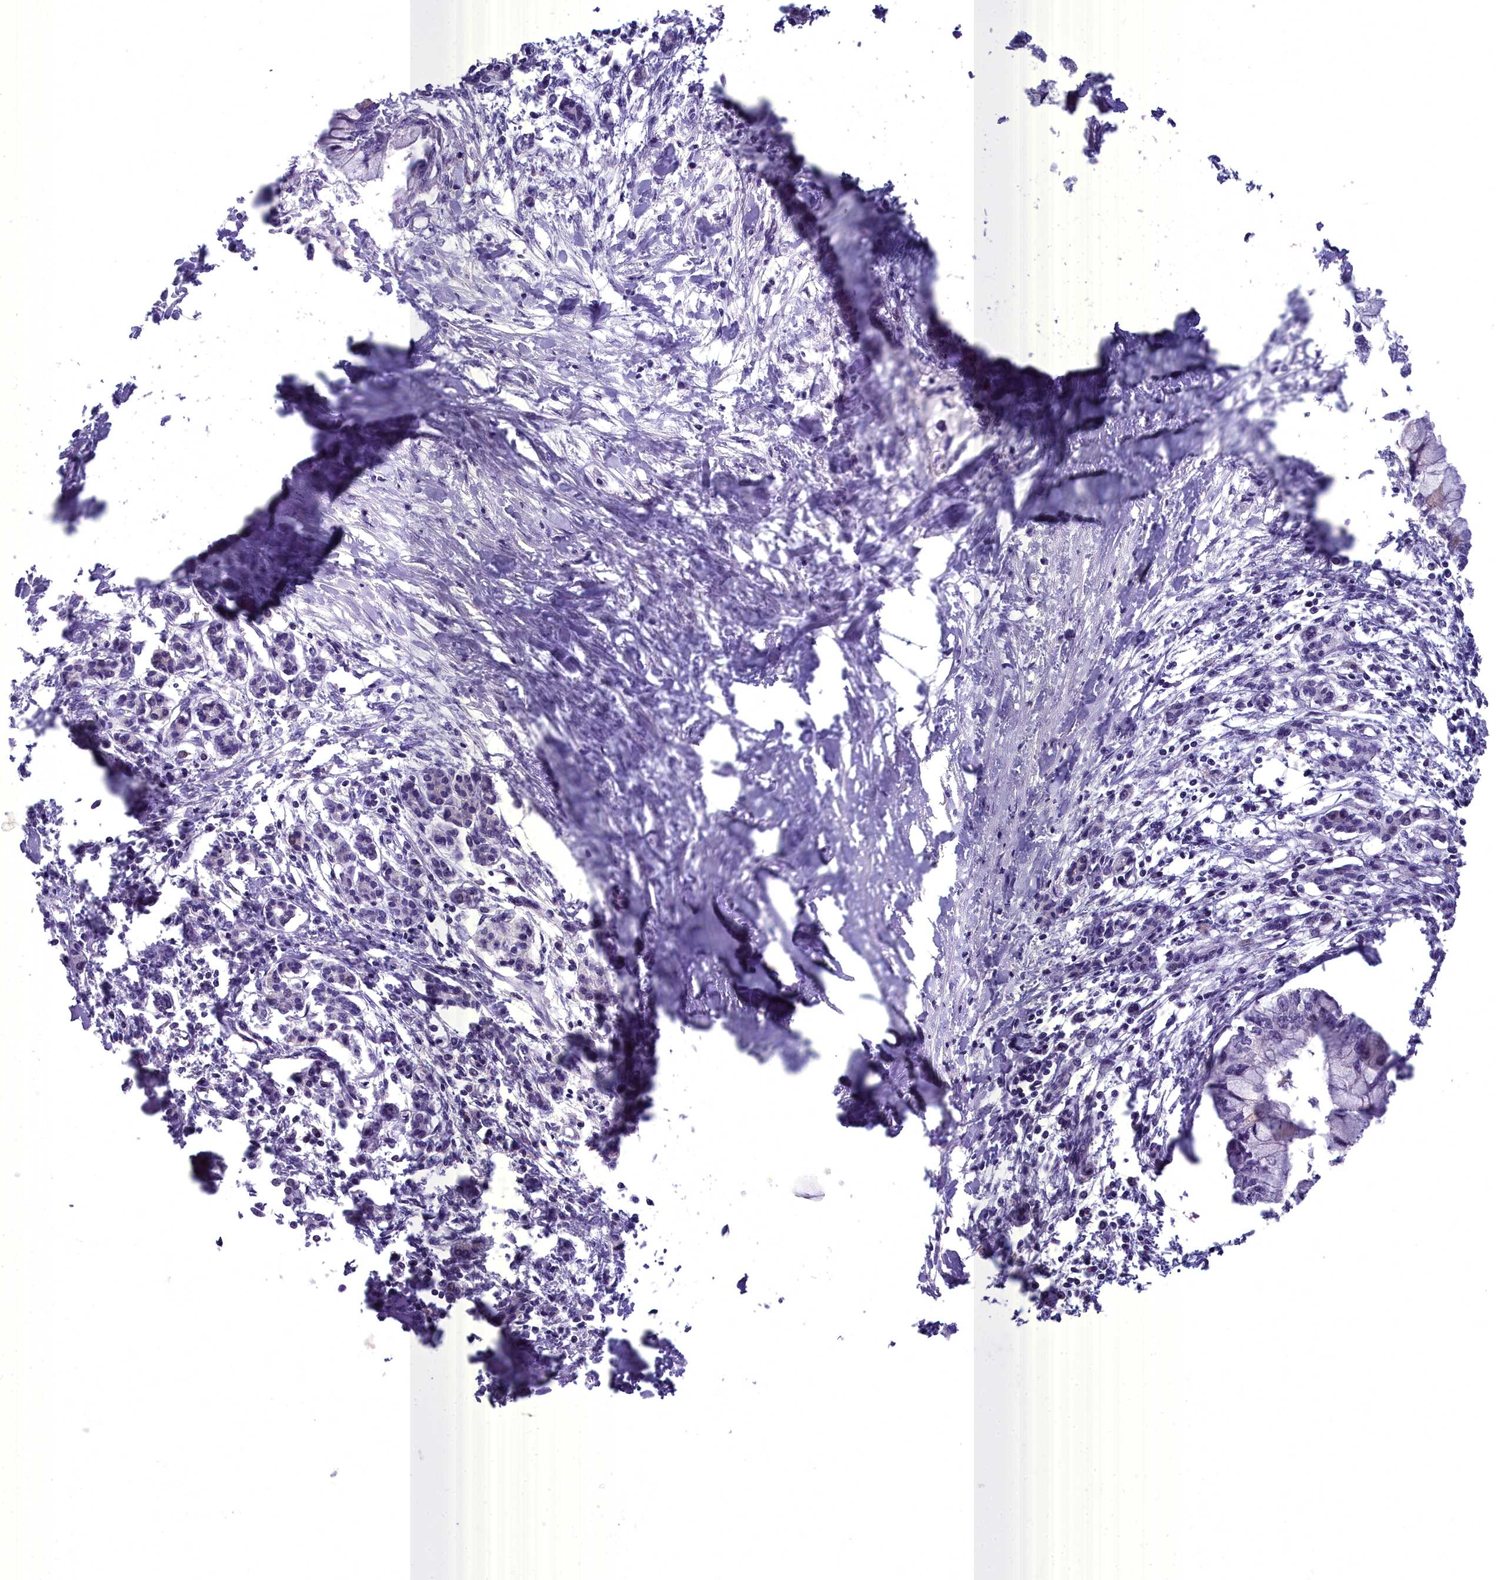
{"staining": {"intensity": "negative", "quantity": "none", "location": "none"}, "tissue": "pancreatic cancer", "cell_type": "Tumor cells", "image_type": "cancer", "snomed": [{"axis": "morphology", "description": "Adenocarcinoma, NOS"}, {"axis": "topography", "description": "Pancreas"}], "caption": "Human pancreatic cancer stained for a protein using immunohistochemistry exhibits no staining in tumor cells.", "gene": "BLNK", "patient": {"sex": "male", "age": 48}}